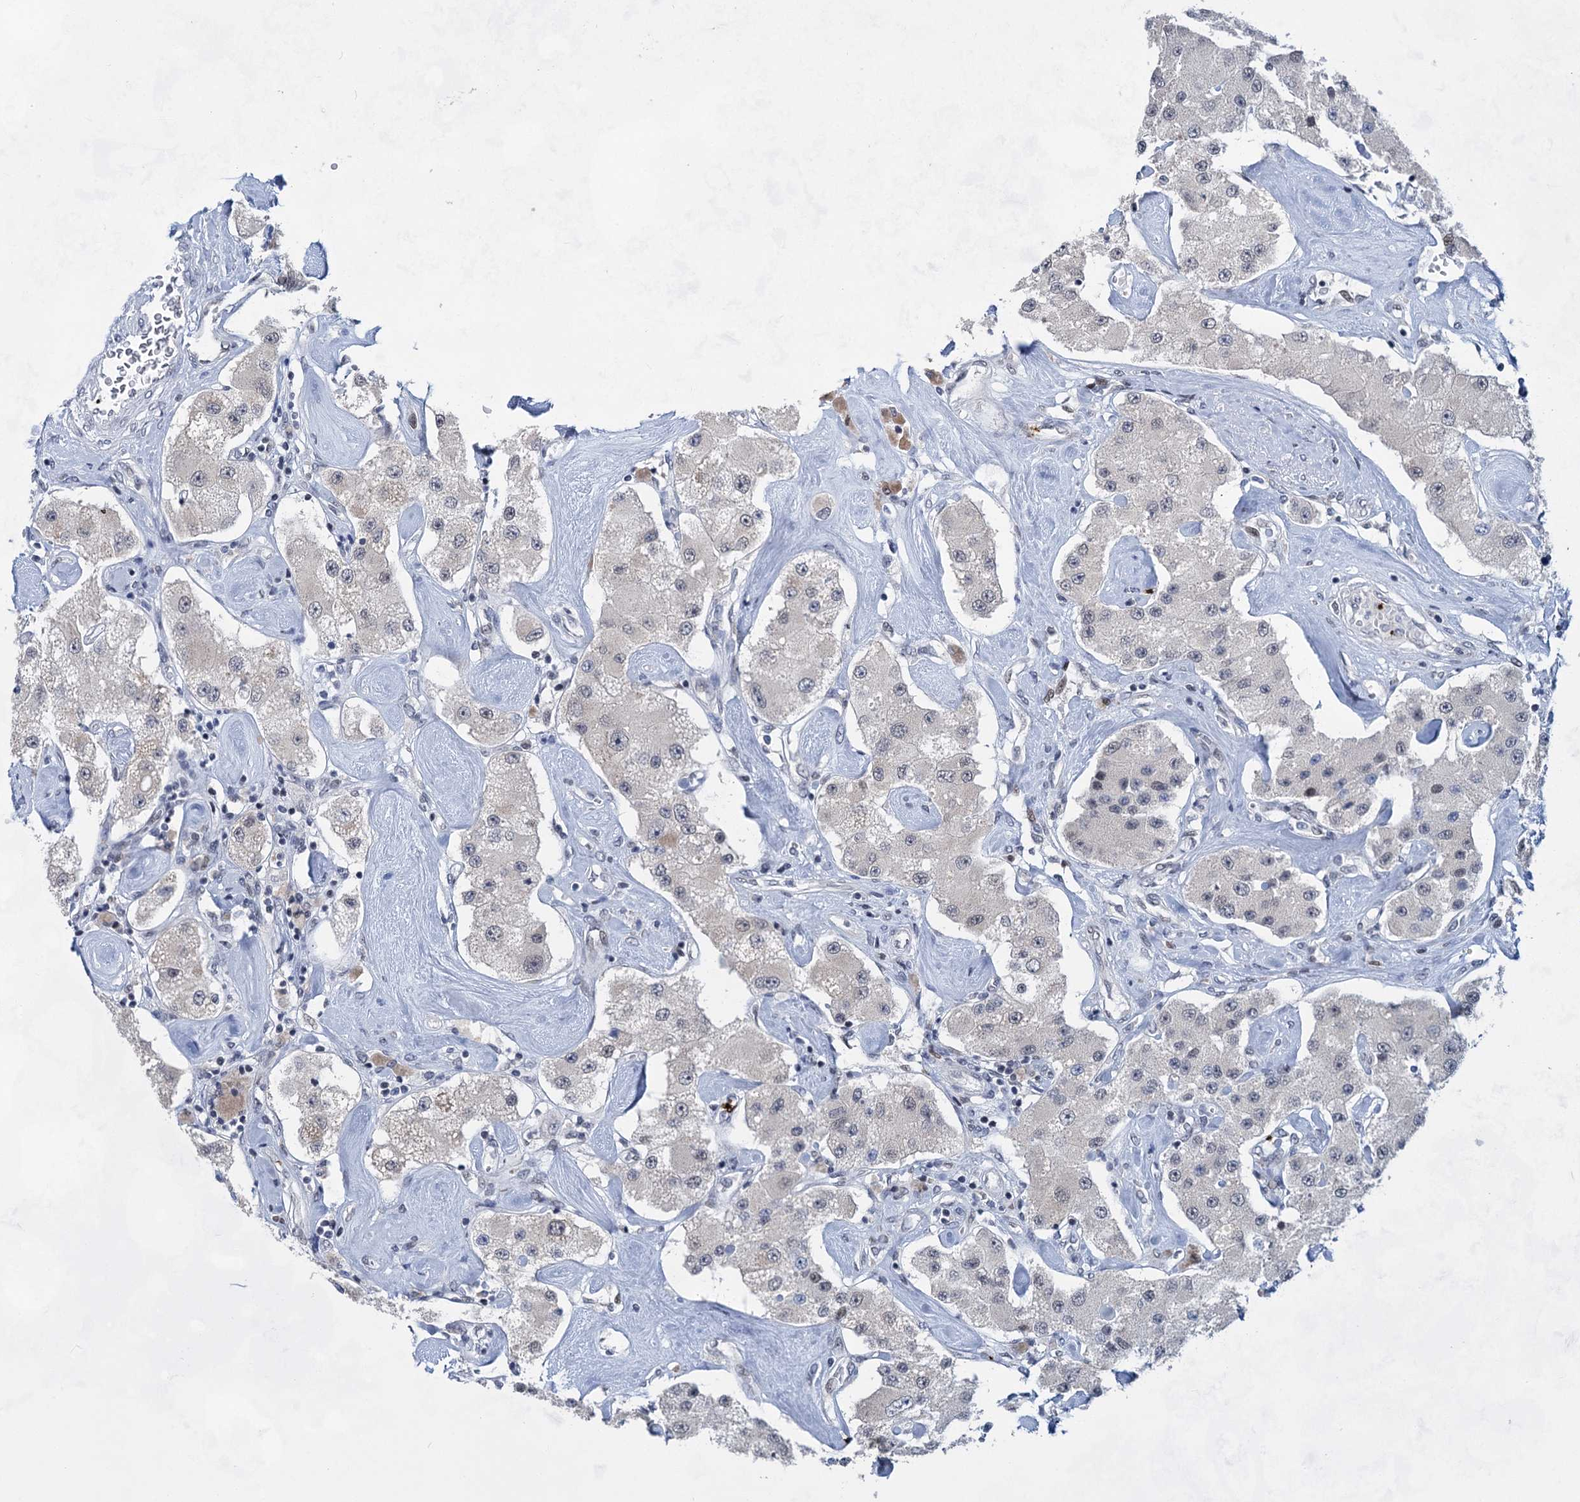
{"staining": {"intensity": "negative", "quantity": "none", "location": "none"}, "tissue": "carcinoid", "cell_type": "Tumor cells", "image_type": "cancer", "snomed": [{"axis": "morphology", "description": "Carcinoid, malignant, NOS"}, {"axis": "topography", "description": "Pancreas"}], "caption": "Protein analysis of carcinoid shows no significant expression in tumor cells. (Brightfield microscopy of DAB immunohistochemistry (IHC) at high magnification).", "gene": "MON2", "patient": {"sex": "male", "age": 41}}